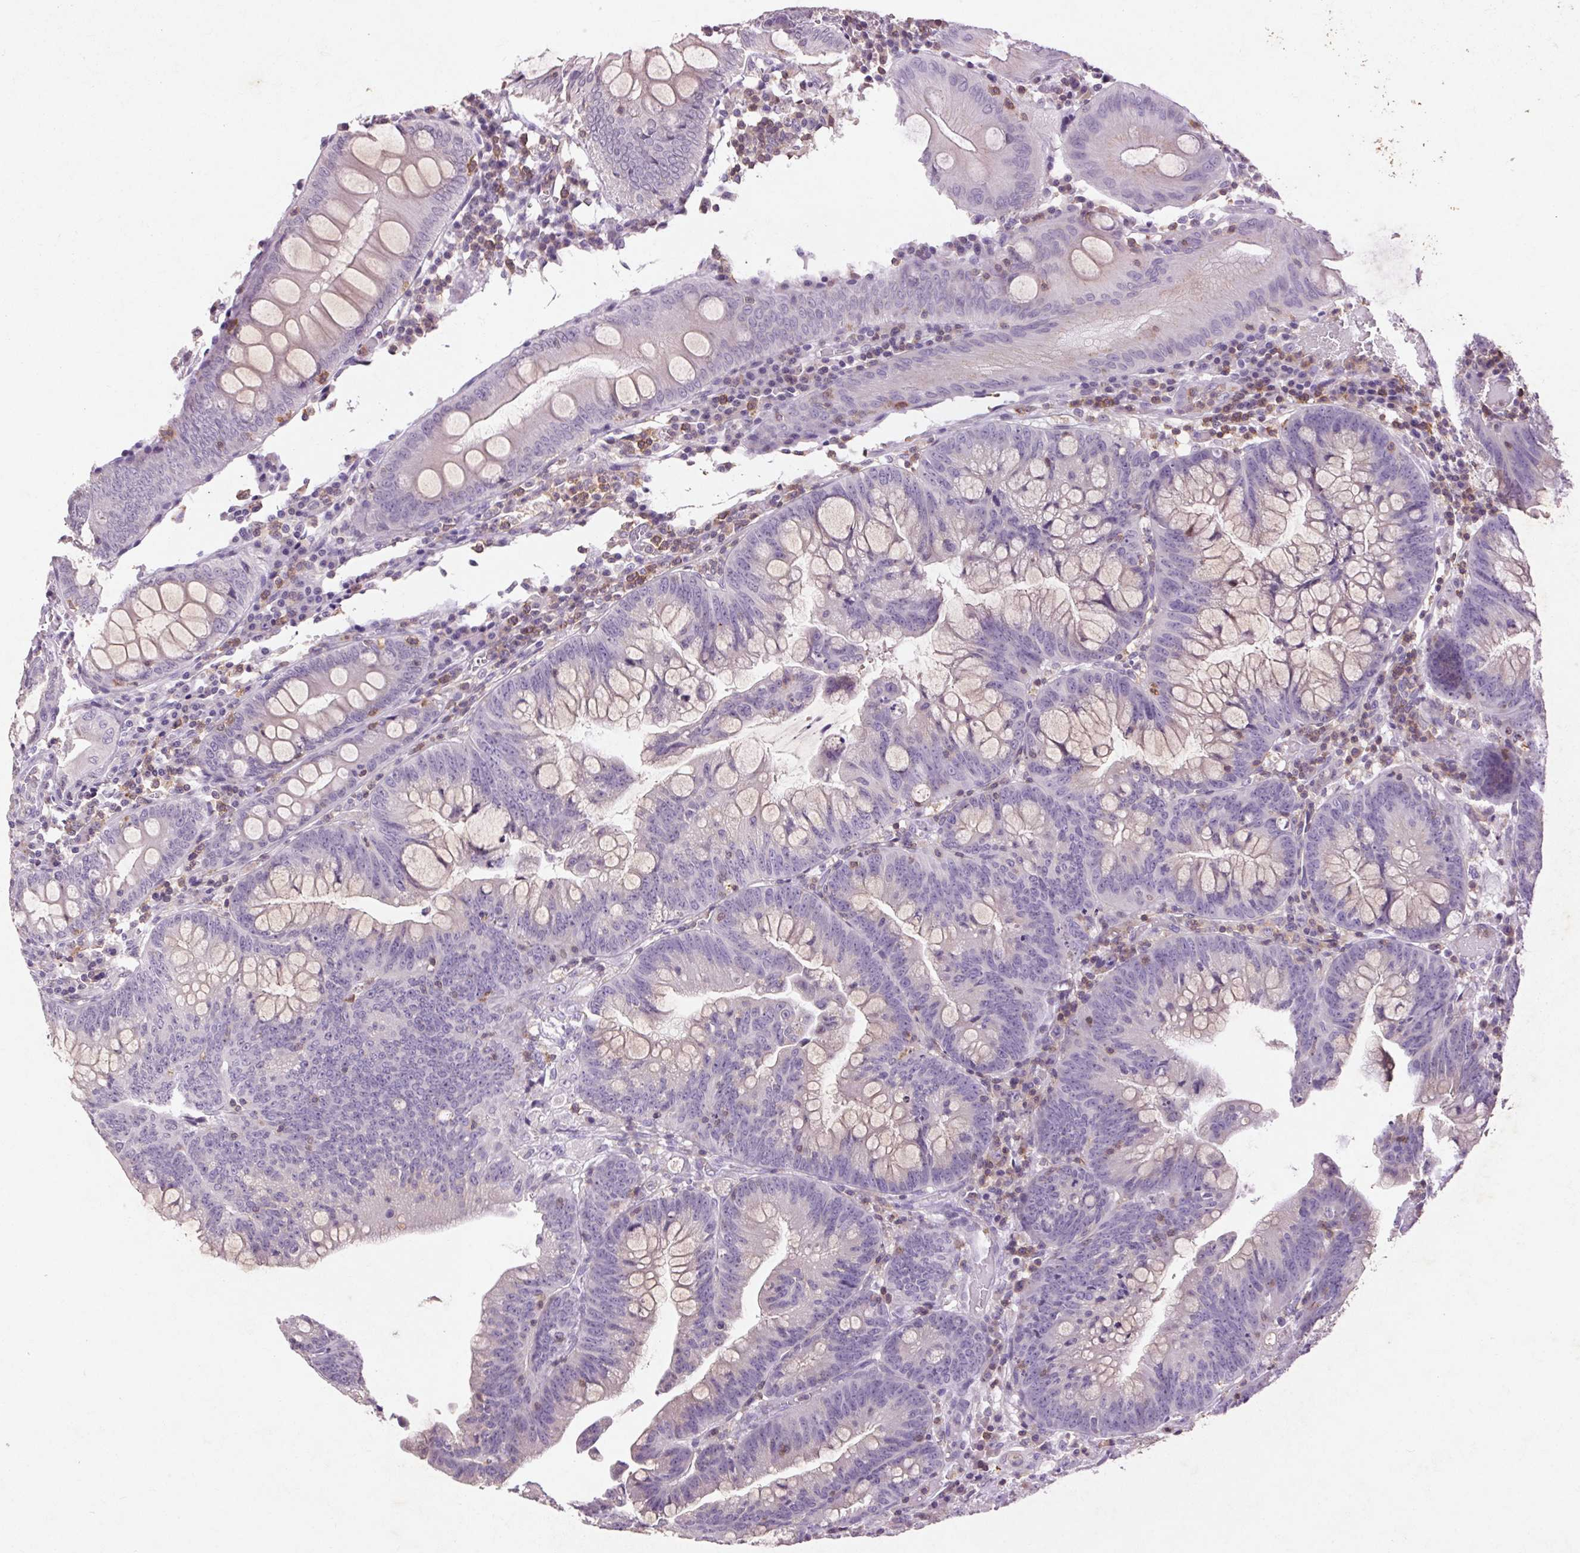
{"staining": {"intensity": "negative", "quantity": "none", "location": "none"}, "tissue": "colorectal cancer", "cell_type": "Tumor cells", "image_type": "cancer", "snomed": [{"axis": "morphology", "description": "Adenocarcinoma, NOS"}, {"axis": "topography", "description": "Colon"}], "caption": "Adenocarcinoma (colorectal) stained for a protein using immunohistochemistry reveals no positivity tumor cells.", "gene": "FNDC7", "patient": {"sex": "male", "age": 62}}